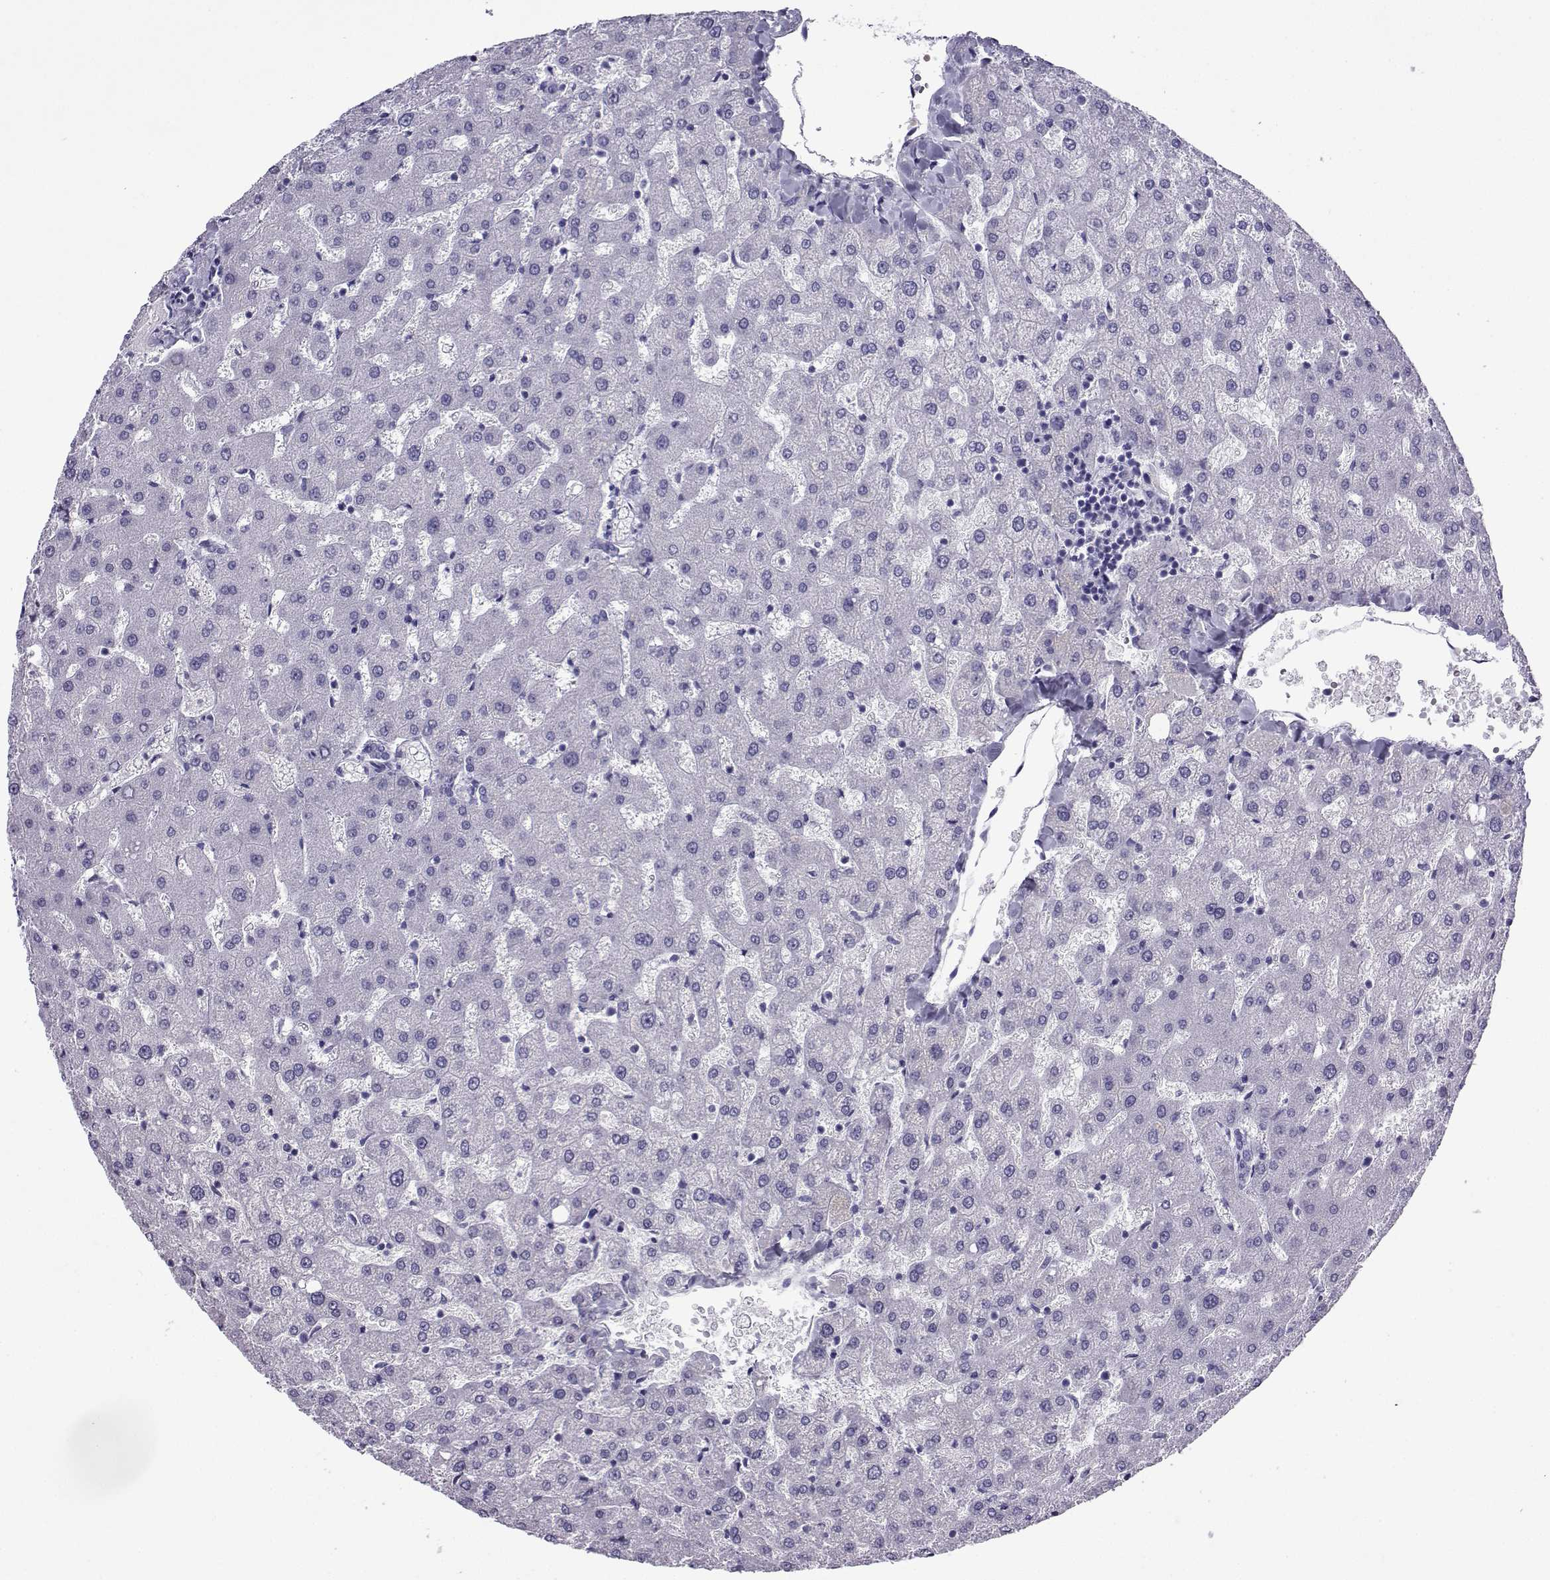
{"staining": {"intensity": "negative", "quantity": "none", "location": "none"}, "tissue": "liver", "cell_type": "Cholangiocytes", "image_type": "normal", "snomed": [{"axis": "morphology", "description": "Normal tissue, NOS"}, {"axis": "topography", "description": "Liver"}], "caption": "Immunohistochemistry of normal human liver shows no staining in cholangiocytes. (DAB immunohistochemistry (IHC) visualized using brightfield microscopy, high magnification).", "gene": "CRYBB1", "patient": {"sex": "female", "age": 50}}